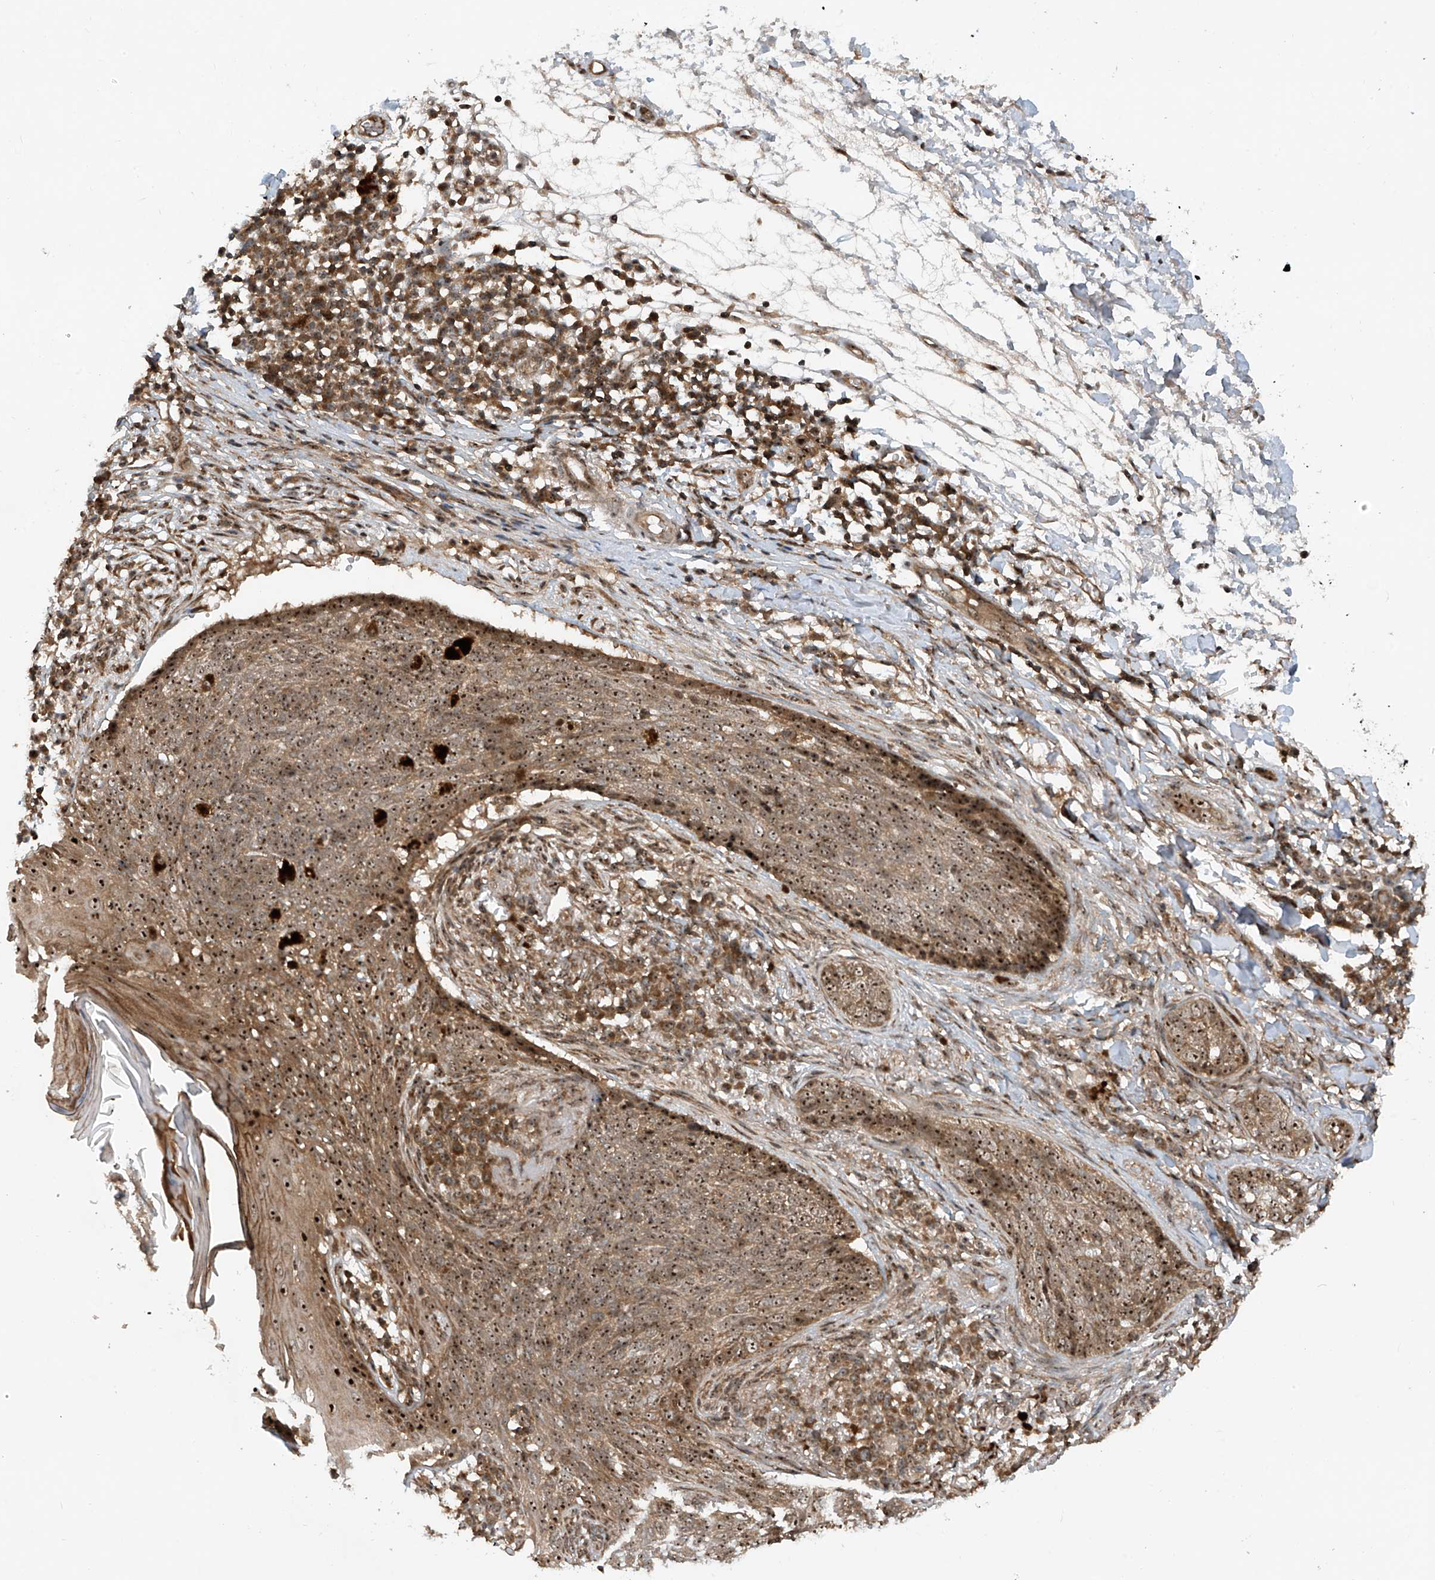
{"staining": {"intensity": "strong", "quantity": ">75%", "location": "cytoplasmic/membranous,nuclear"}, "tissue": "skin cancer", "cell_type": "Tumor cells", "image_type": "cancer", "snomed": [{"axis": "morphology", "description": "Basal cell carcinoma"}, {"axis": "topography", "description": "Skin"}], "caption": "Strong cytoplasmic/membranous and nuclear expression for a protein is seen in approximately >75% of tumor cells of skin cancer (basal cell carcinoma) using immunohistochemistry.", "gene": "C1orf131", "patient": {"sex": "male", "age": 85}}